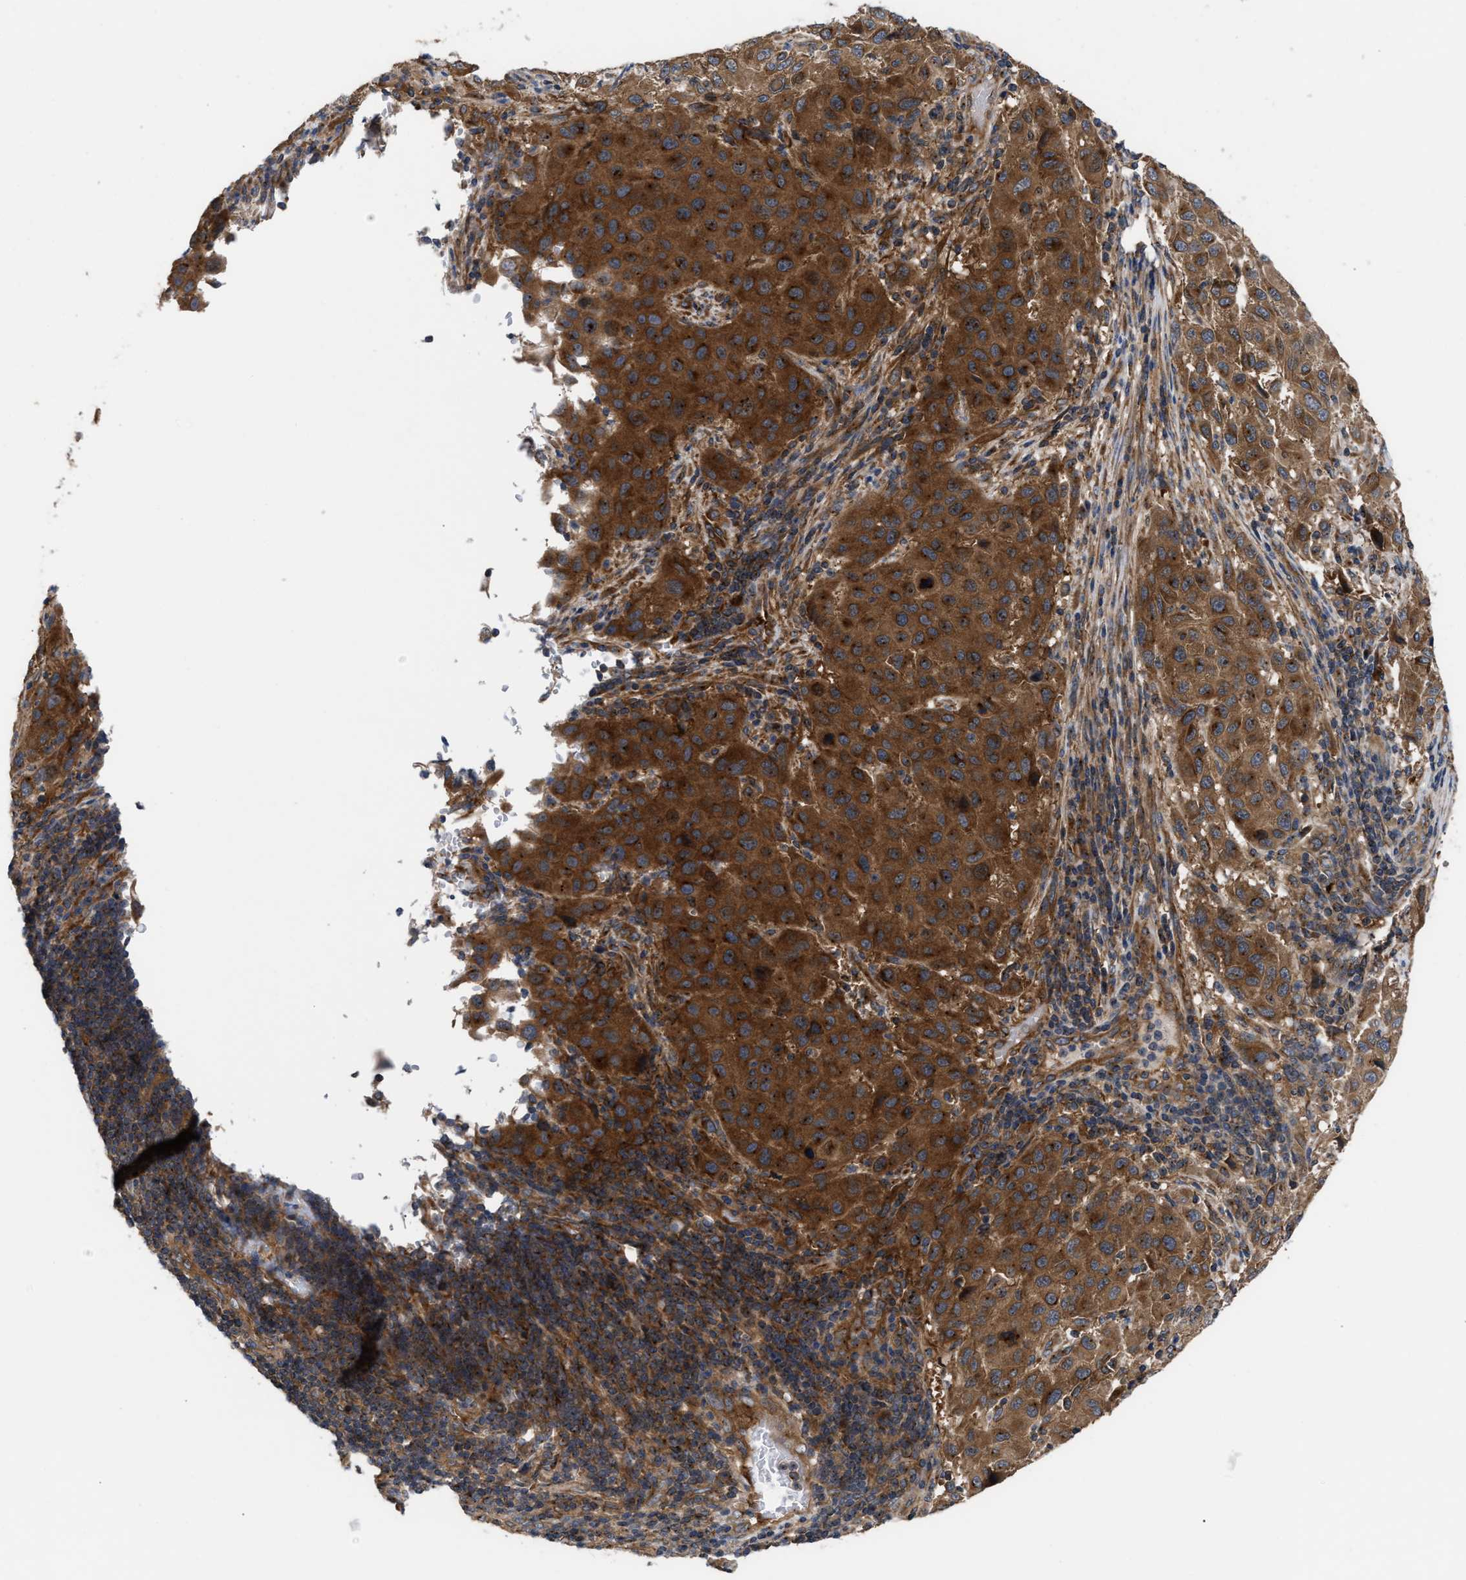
{"staining": {"intensity": "strong", "quantity": ">75%", "location": "cytoplasmic/membranous"}, "tissue": "melanoma", "cell_type": "Tumor cells", "image_type": "cancer", "snomed": [{"axis": "morphology", "description": "Malignant melanoma, Metastatic site"}, {"axis": "topography", "description": "Lymph node"}], "caption": "Brown immunohistochemical staining in melanoma reveals strong cytoplasmic/membranous expression in about >75% of tumor cells.", "gene": "LAPTM4B", "patient": {"sex": "male", "age": 61}}